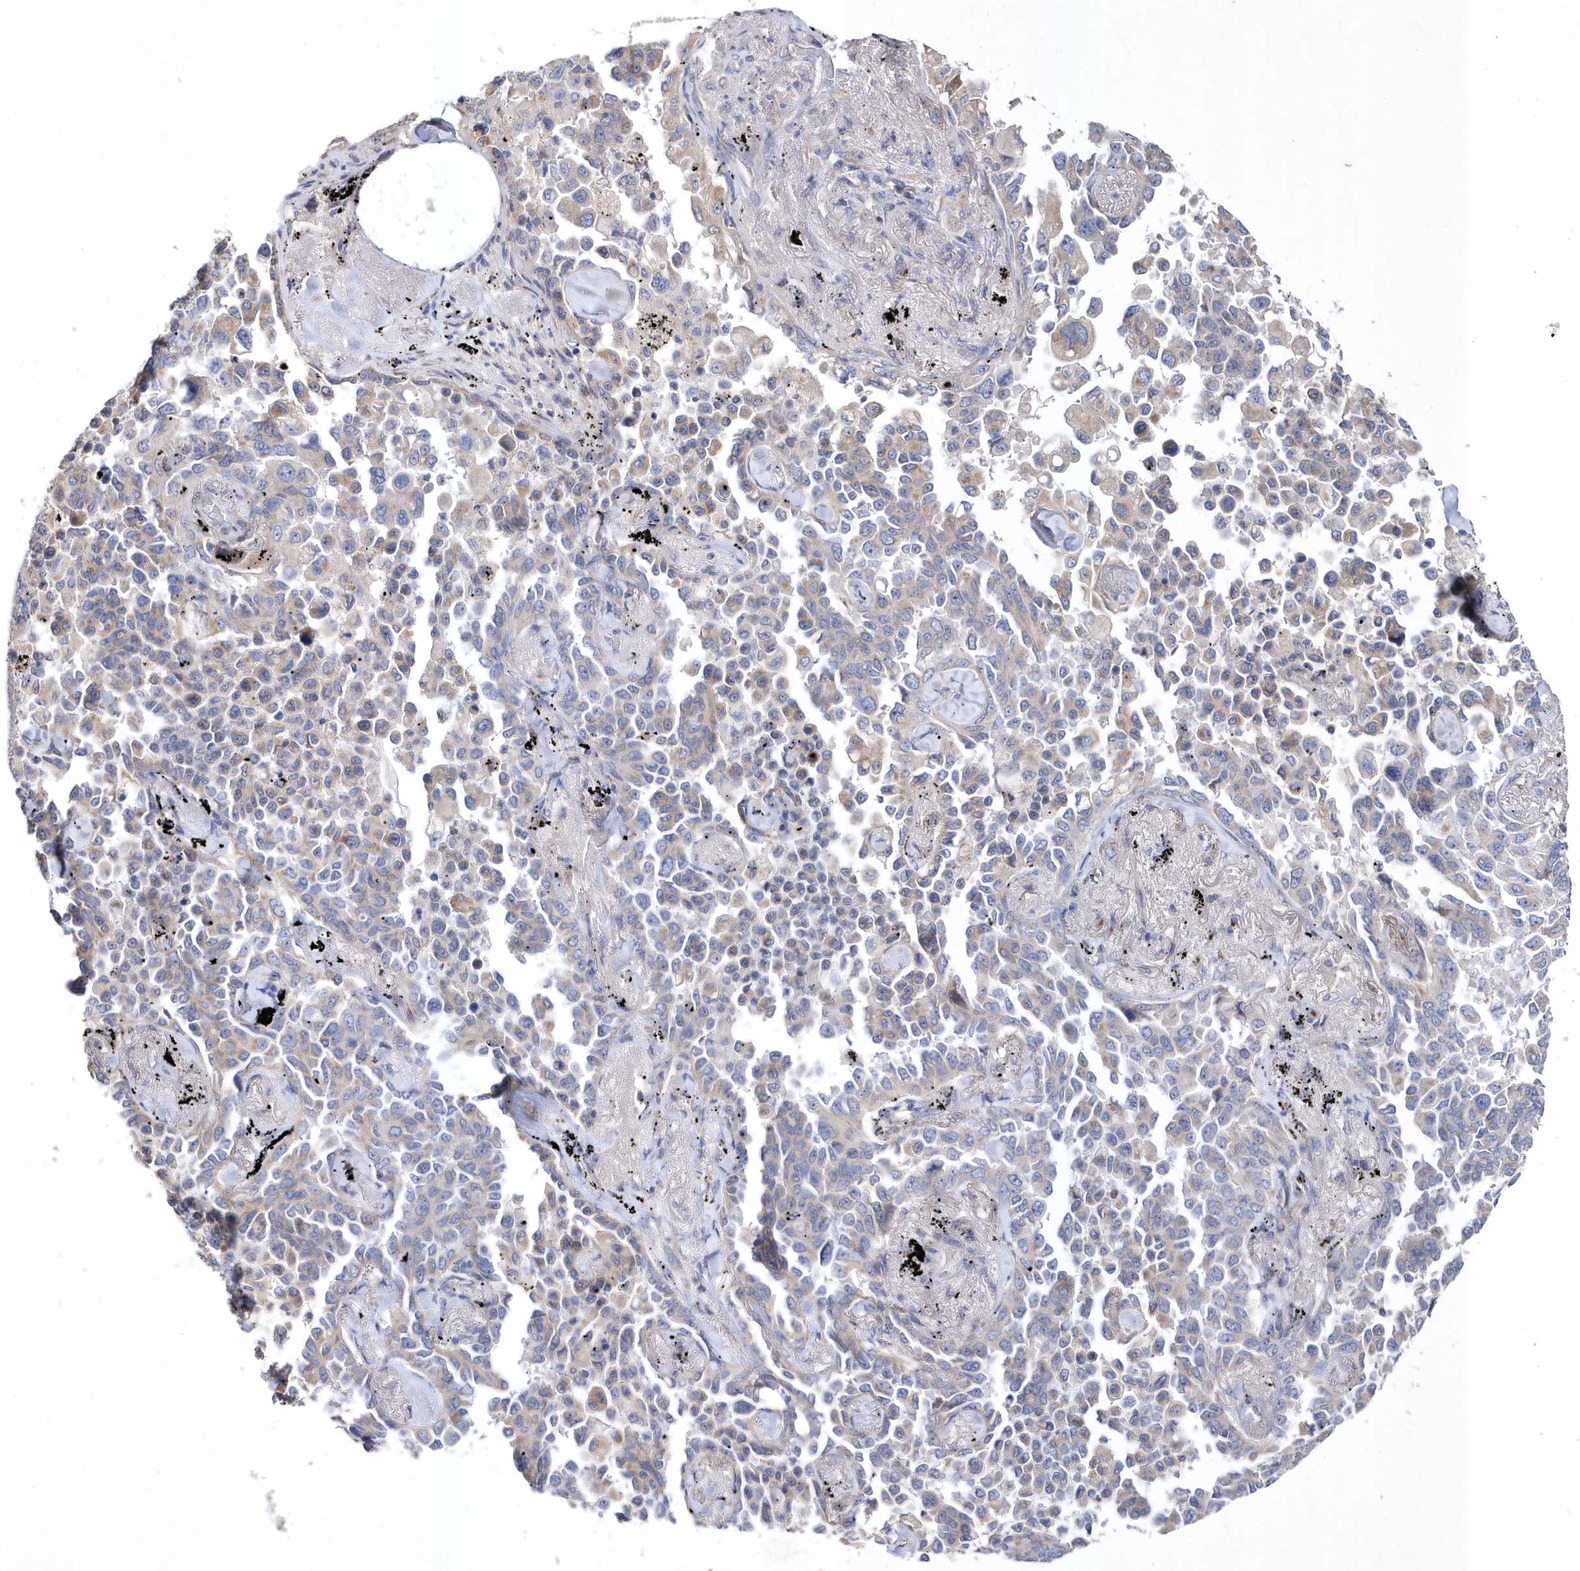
{"staining": {"intensity": "weak", "quantity": "25%-75%", "location": "cytoplasmic/membranous"}, "tissue": "lung cancer", "cell_type": "Tumor cells", "image_type": "cancer", "snomed": [{"axis": "morphology", "description": "Adenocarcinoma, NOS"}, {"axis": "topography", "description": "Lung"}], "caption": "Adenocarcinoma (lung) stained with a protein marker demonstrates weak staining in tumor cells.", "gene": "METTL8", "patient": {"sex": "female", "age": 67}}